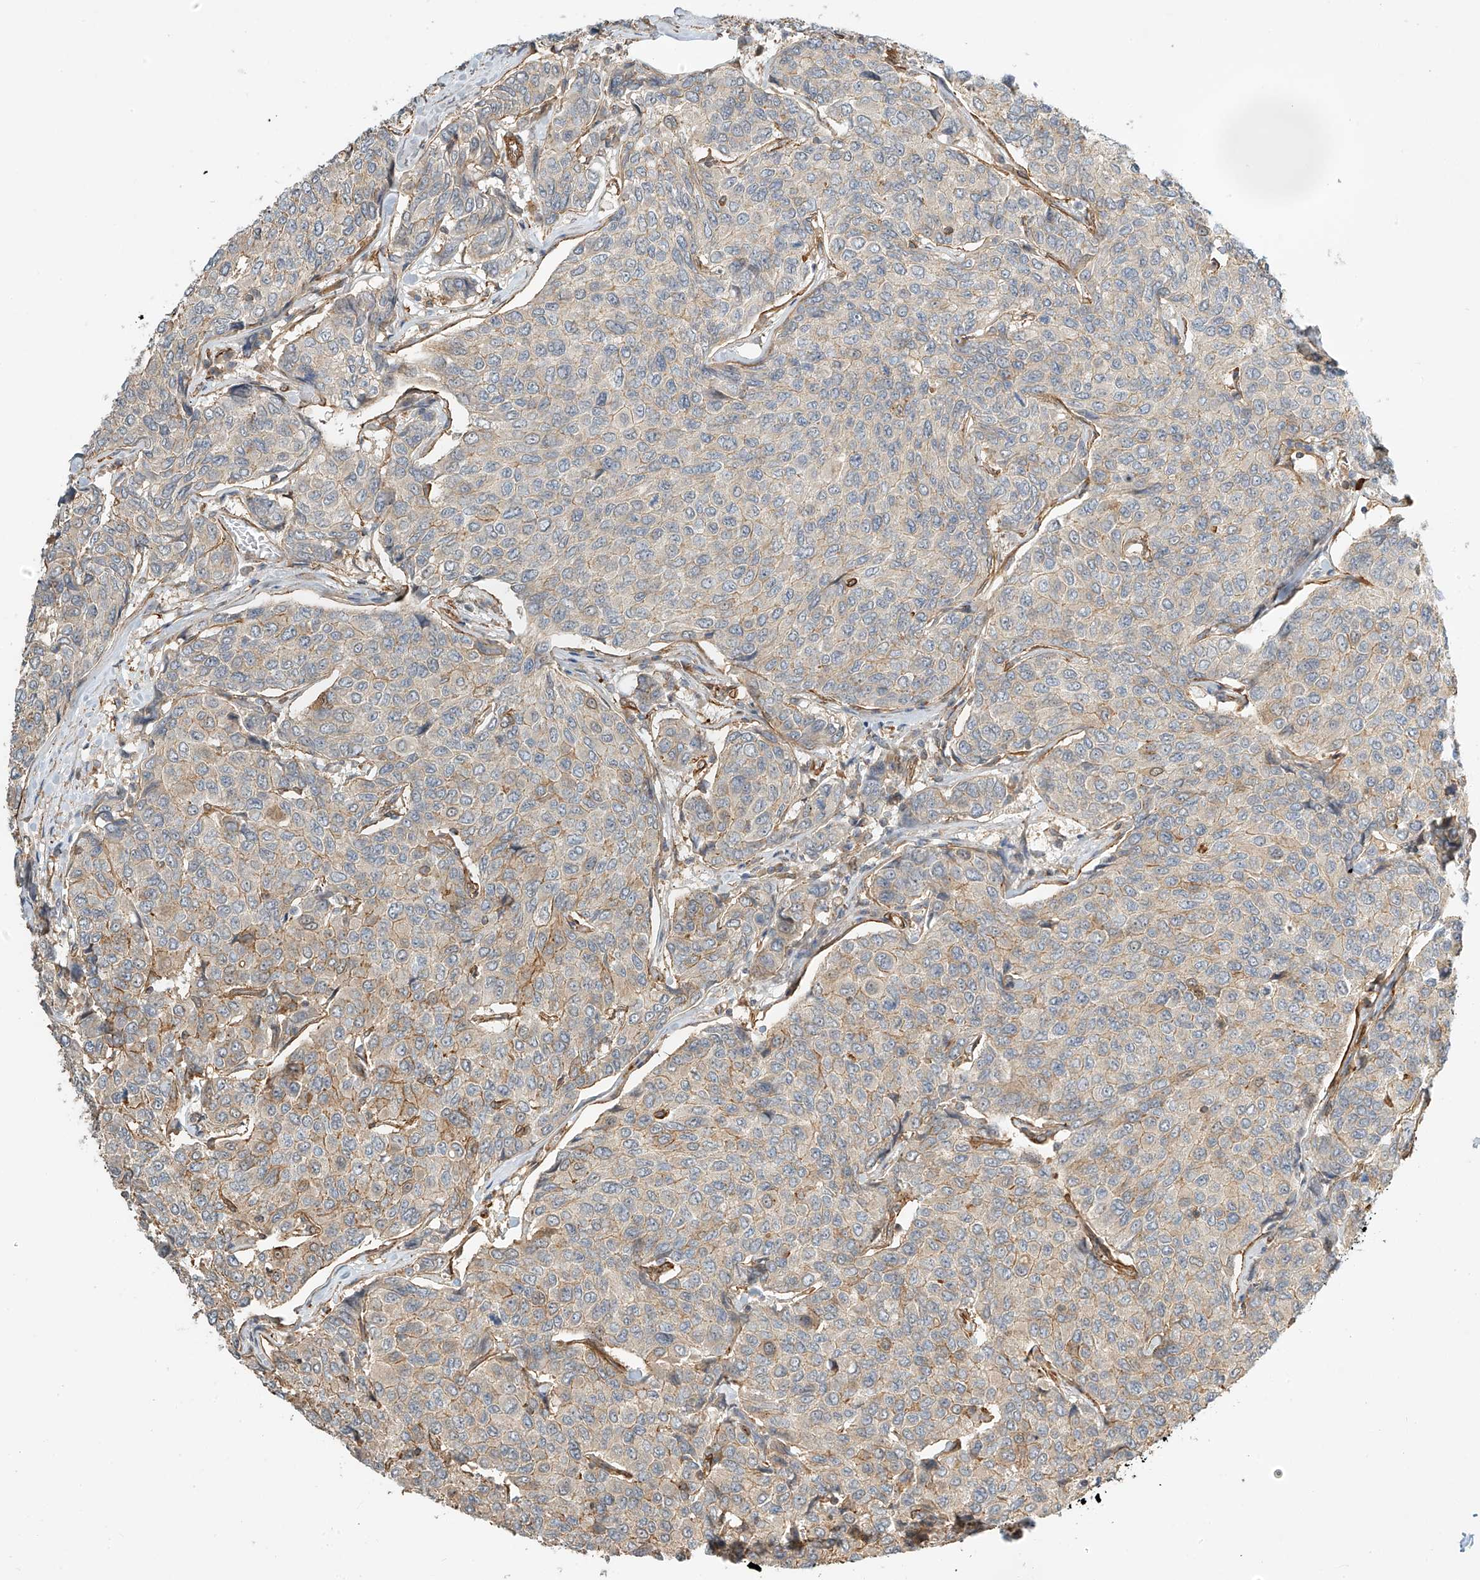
{"staining": {"intensity": "weak", "quantity": "25%-75%", "location": "cytoplasmic/membranous"}, "tissue": "breast cancer", "cell_type": "Tumor cells", "image_type": "cancer", "snomed": [{"axis": "morphology", "description": "Duct carcinoma"}, {"axis": "topography", "description": "Breast"}], "caption": "This photomicrograph shows immunohistochemistry (IHC) staining of breast cancer (invasive ductal carcinoma), with low weak cytoplasmic/membranous positivity in approximately 25%-75% of tumor cells.", "gene": "CSMD3", "patient": {"sex": "female", "age": 55}}